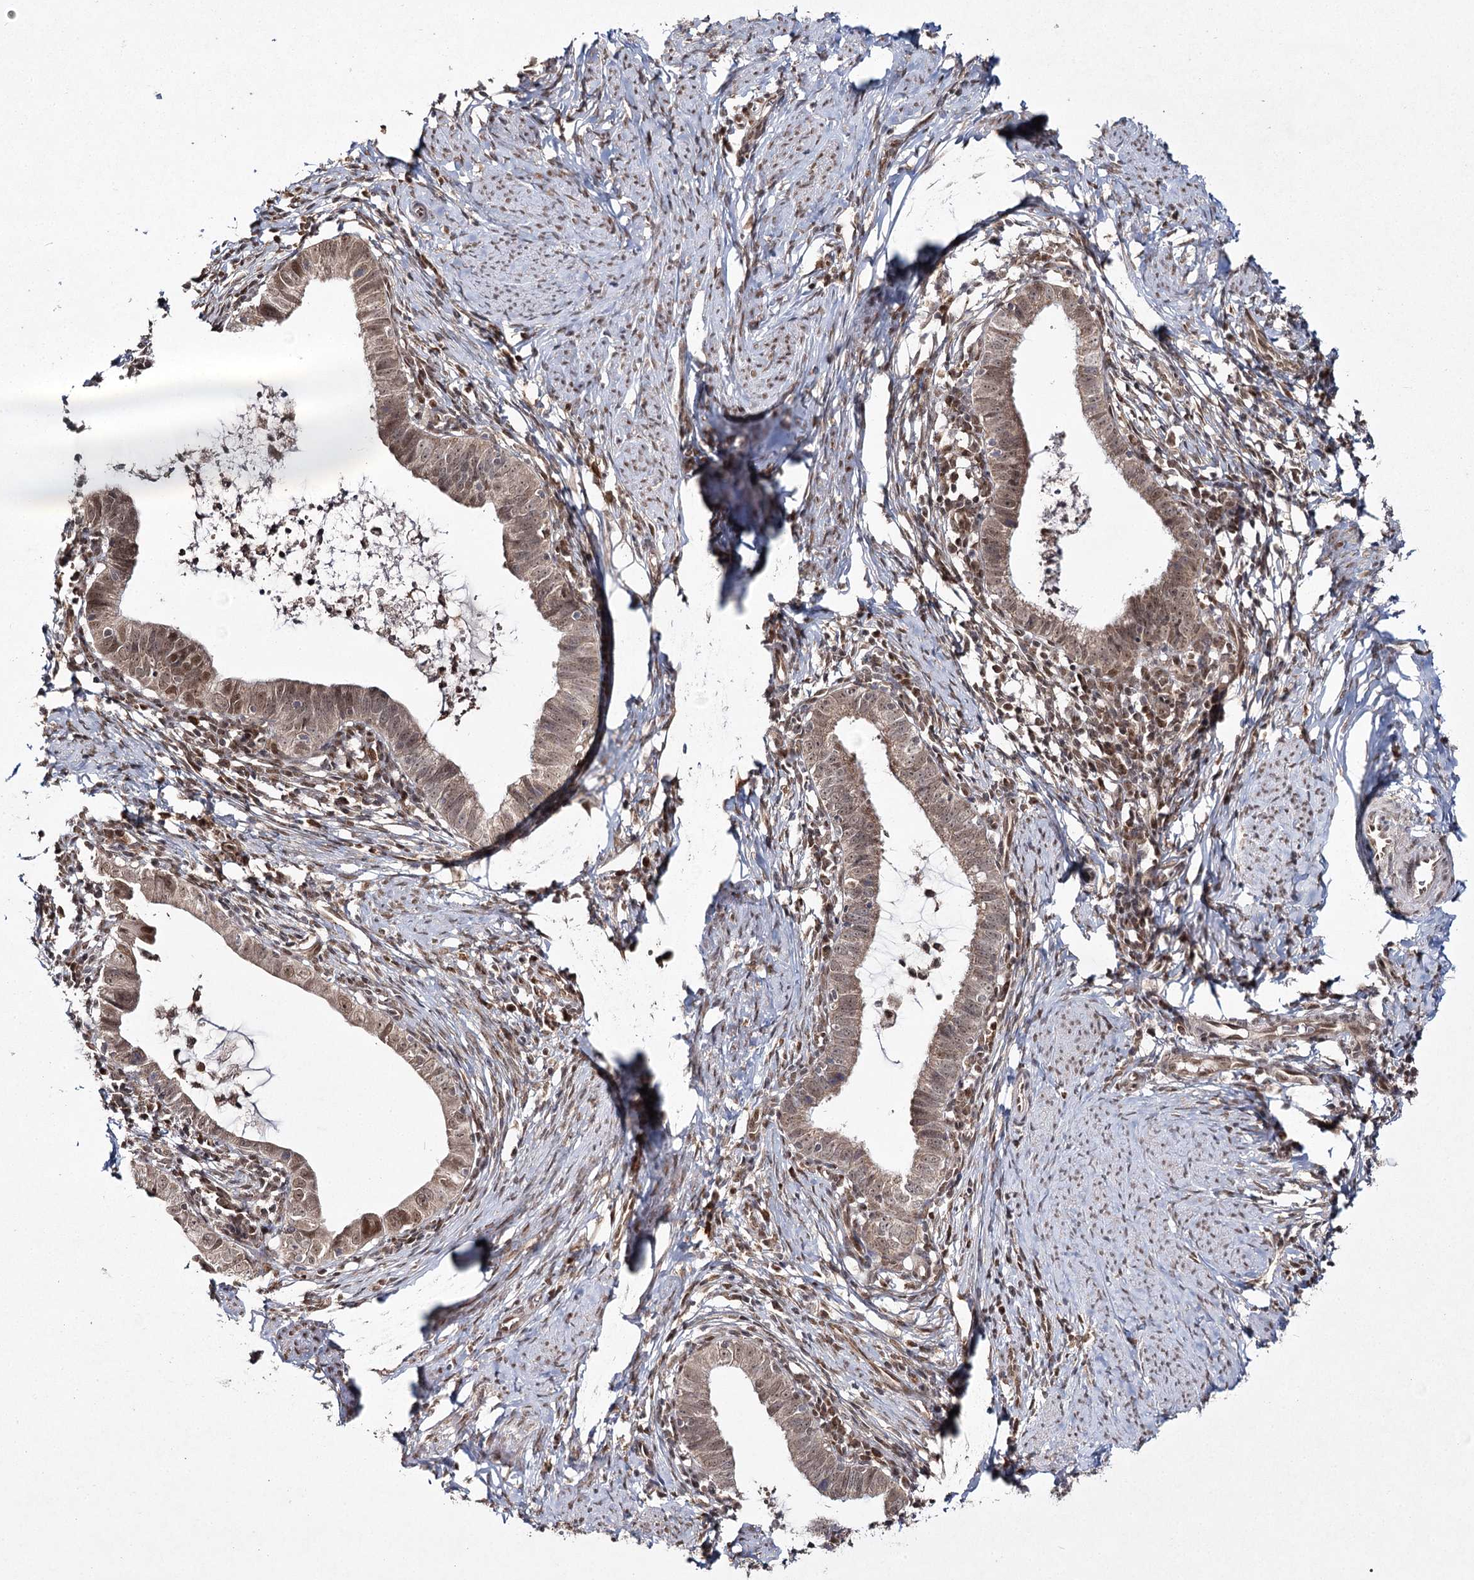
{"staining": {"intensity": "weak", "quantity": ">75%", "location": "cytoplasmic/membranous,nuclear"}, "tissue": "cervical cancer", "cell_type": "Tumor cells", "image_type": "cancer", "snomed": [{"axis": "morphology", "description": "Adenocarcinoma, NOS"}, {"axis": "topography", "description": "Cervix"}], "caption": "Cervical cancer (adenocarcinoma) tissue displays weak cytoplasmic/membranous and nuclear positivity in about >75% of tumor cells", "gene": "TRNT1", "patient": {"sex": "female", "age": 36}}